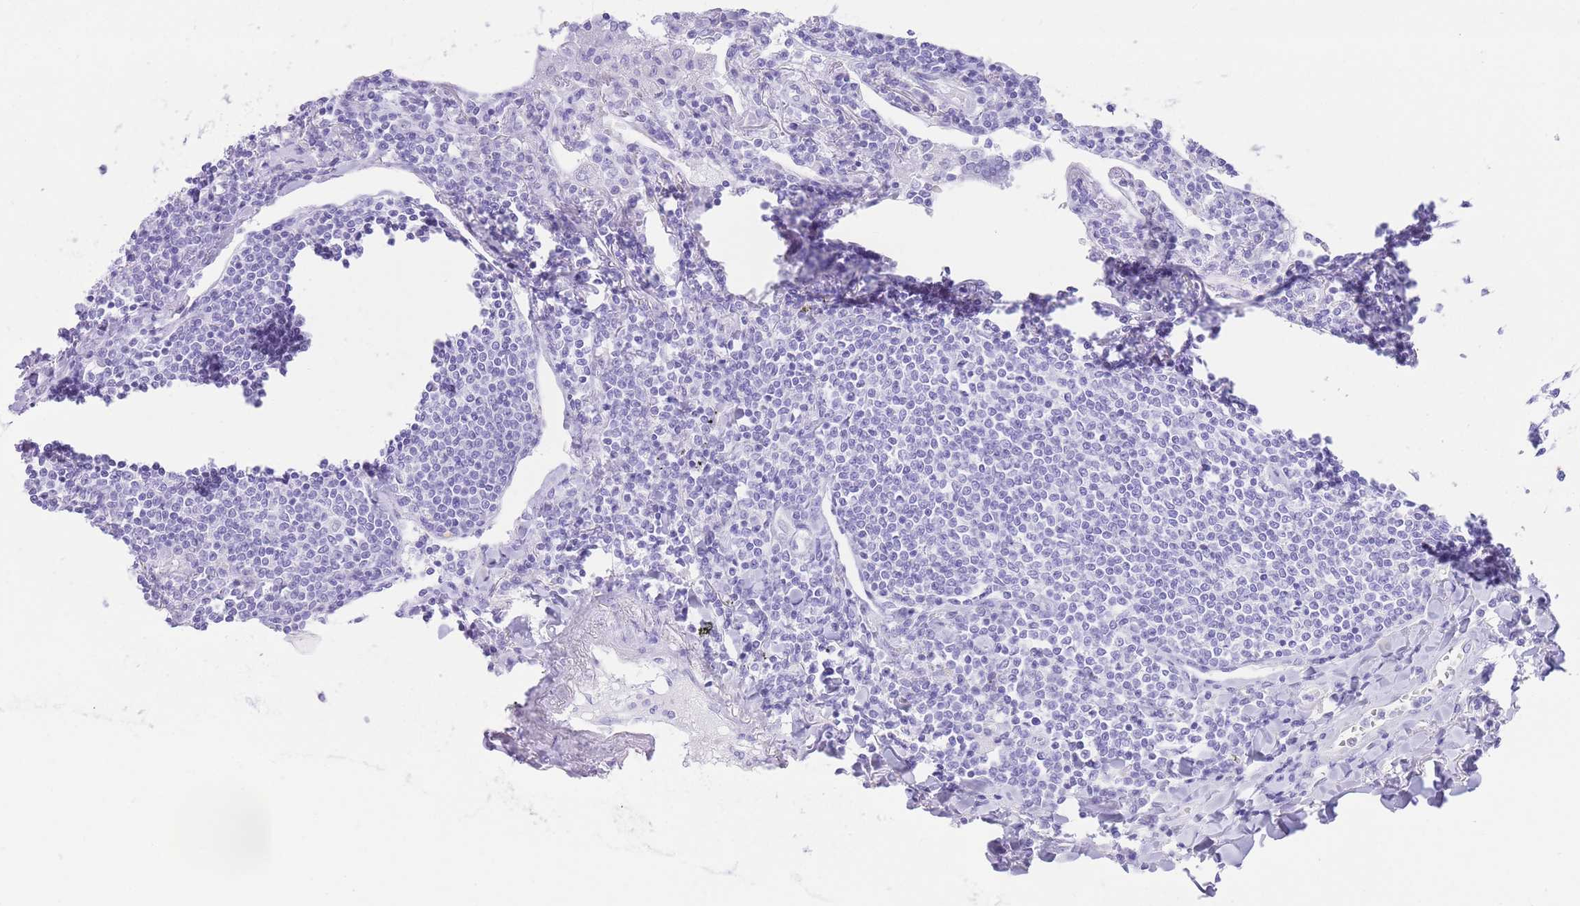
{"staining": {"intensity": "negative", "quantity": "none", "location": "none"}, "tissue": "lymphoma", "cell_type": "Tumor cells", "image_type": "cancer", "snomed": [{"axis": "morphology", "description": "Malignant lymphoma, non-Hodgkin's type, Low grade"}, {"axis": "topography", "description": "Lung"}], "caption": "An immunohistochemistry image of malignant lymphoma, non-Hodgkin's type (low-grade) is shown. There is no staining in tumor cells of malignant lymphoma, non-Hodgkin's type (low-grade).", "gene": "ELOA2", "patient": {"sex": "female", "age": 71}}